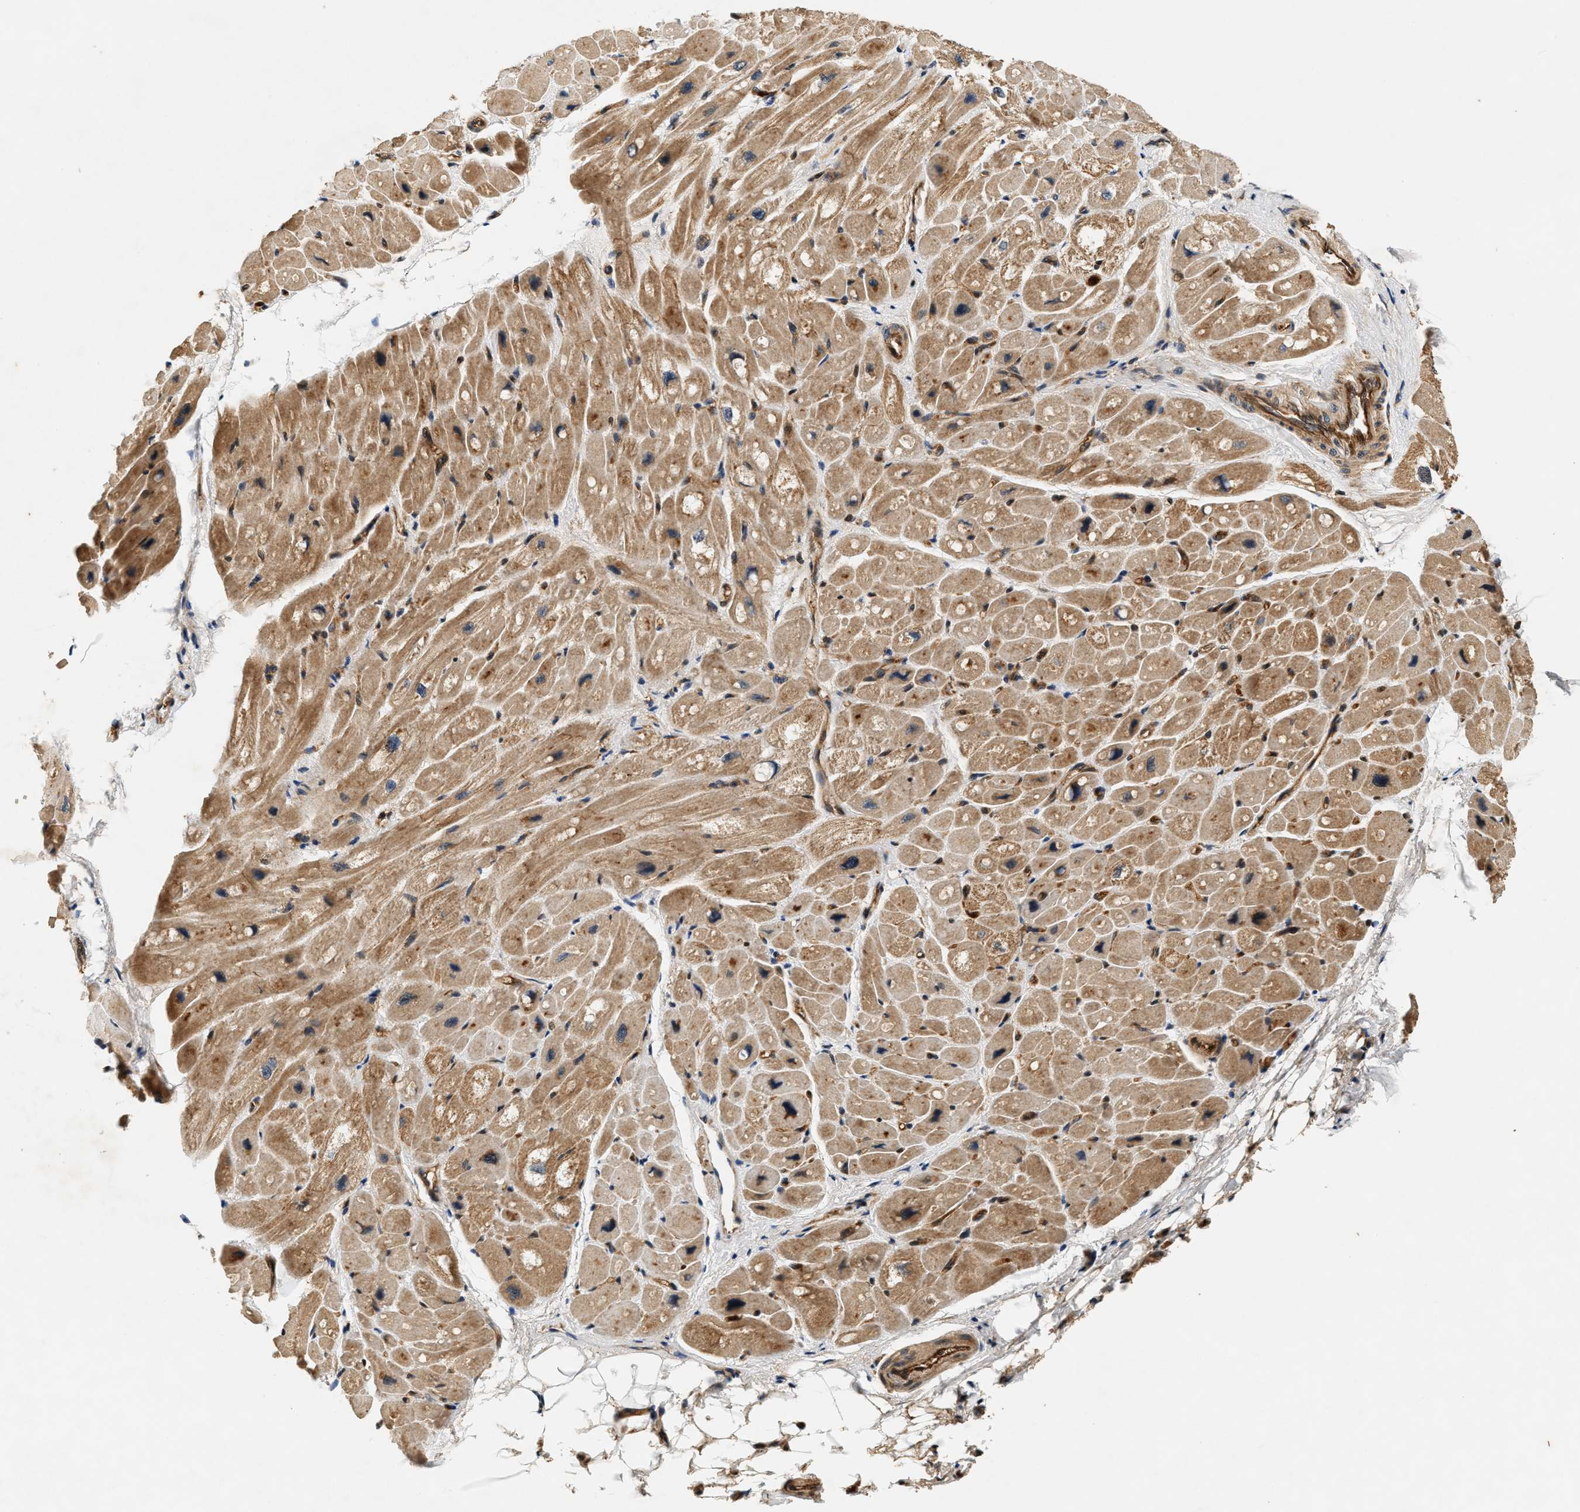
{"staining": {"intensity": "moderate", "quantity": ">75%", "location": "cytoplasmic/membranous"}, "tissue": "heart muscle", "cell_type": "Cardiomyocytes", "image_type": "normal", "snomed": [{"axis": "morphology", "description": "Normal tissue, NOS"}, {"axis": "topography", "description": "Heart"}], "caption": "Immunohistochemistry (IHC) (DAB (3,3'-diaminobenzidine)) staining of benign human heart muscle displays moderate cytoplasmic/membranous protein staining in approximately >75% of cardiomyocytes. (IHC, brightfield microscopy, high magnification).", "gene": "SAMD9", "patient": {"sex": "male", "age": 49}}